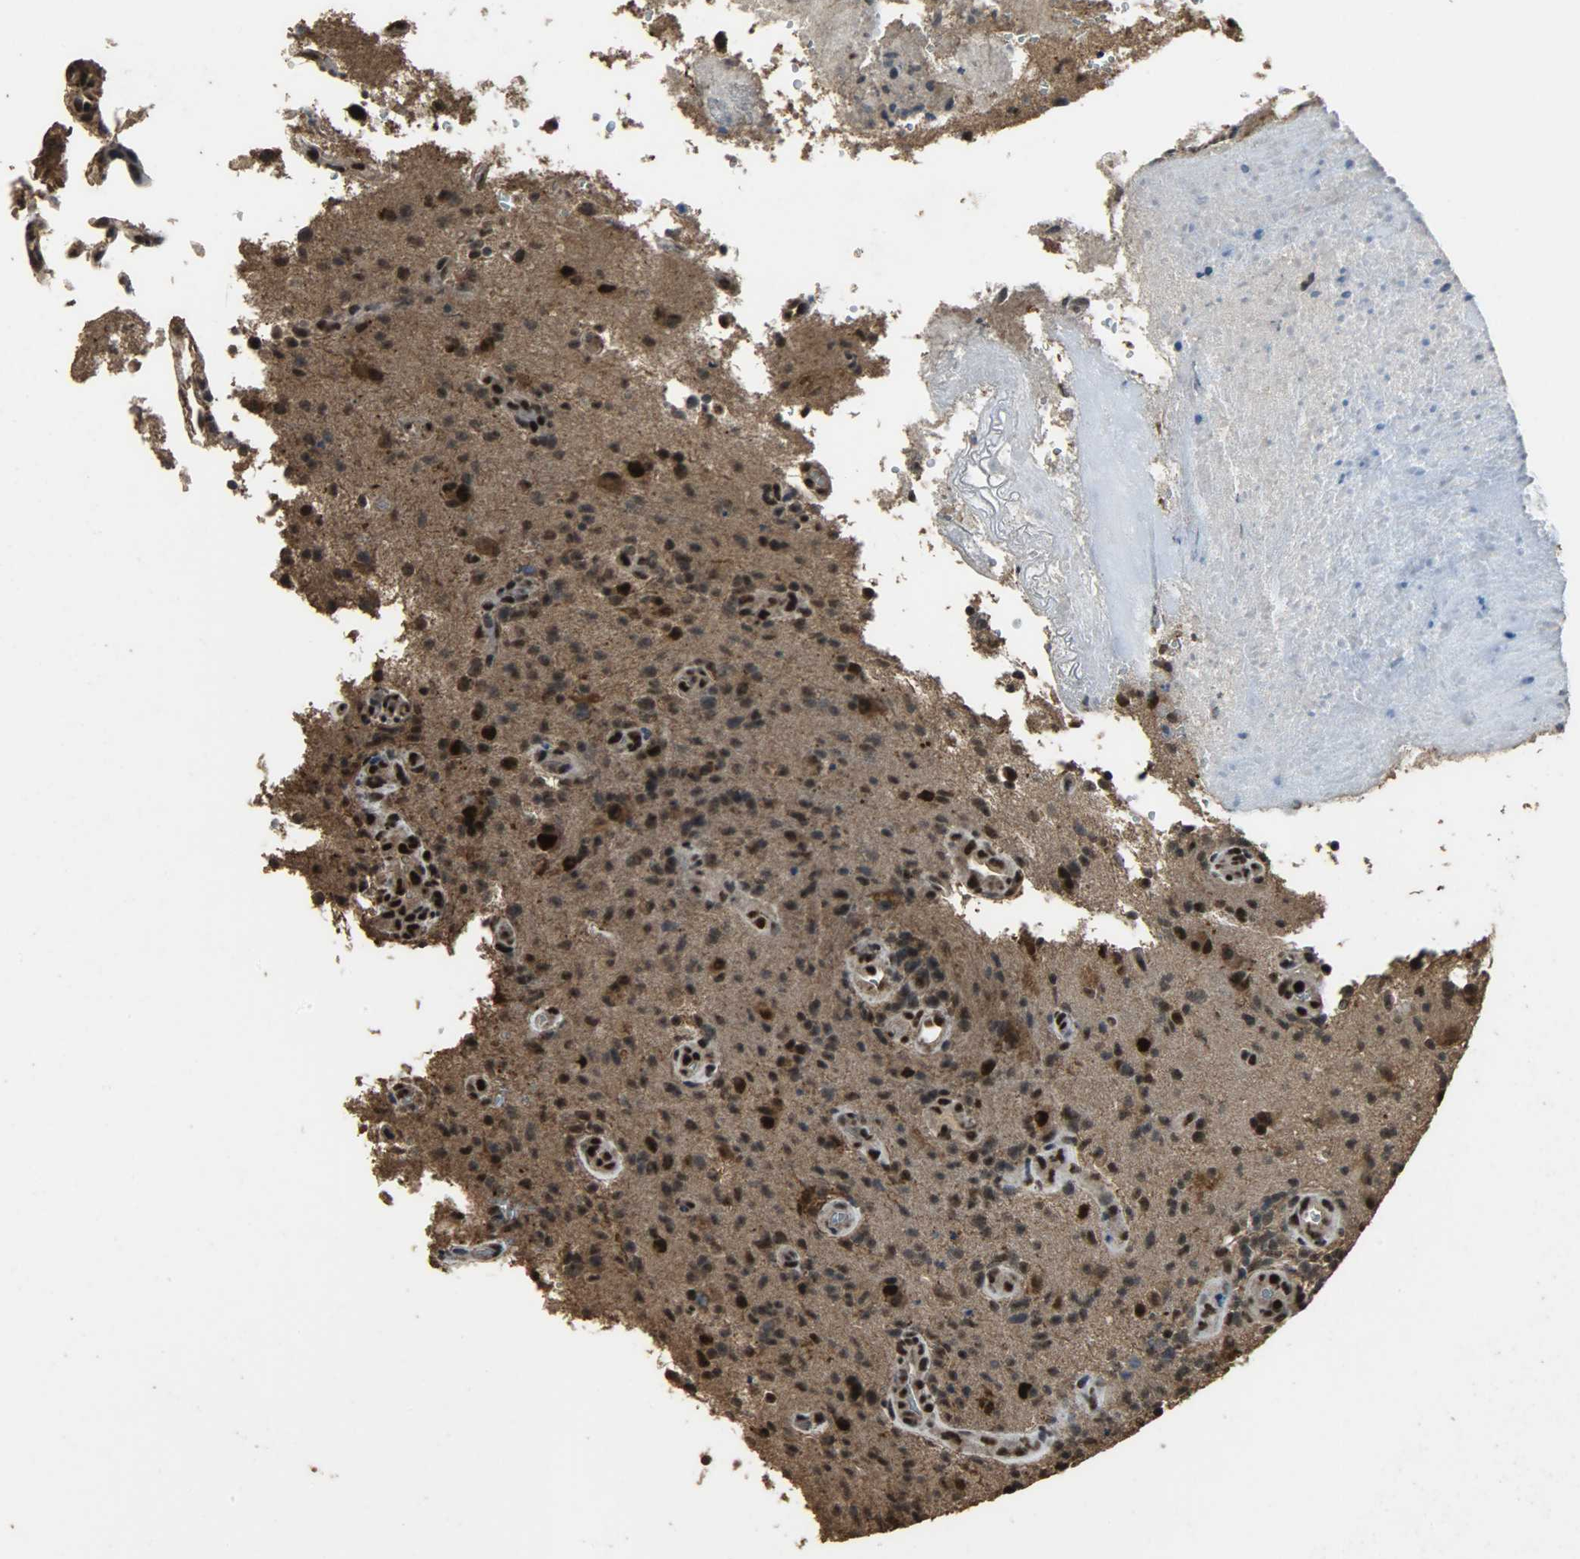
{"staining": {"intensity": "strong", "quantity": ">75%", "location": "cytoplasmic/membranous,nuclear"}, "tissue": "glioma", "cell_type": "Tumor cells", "image_type": "cancer", "snomed": [{"axis": "morphology", "description": "Normal tissue, NOS"}, {"axis": "morphology", "description": "Glioma, malignant, High grade"}, {"axis": "topography", "description": "Cerebral cortex"}], "caption": "Strong cytoplasmic/membranous and nuclear expression for a protein is identified in about >75% of tumor cells of glioma using IHC.", "gene": "CCNT2", "patient": {"sex": "male", "age": 75}}